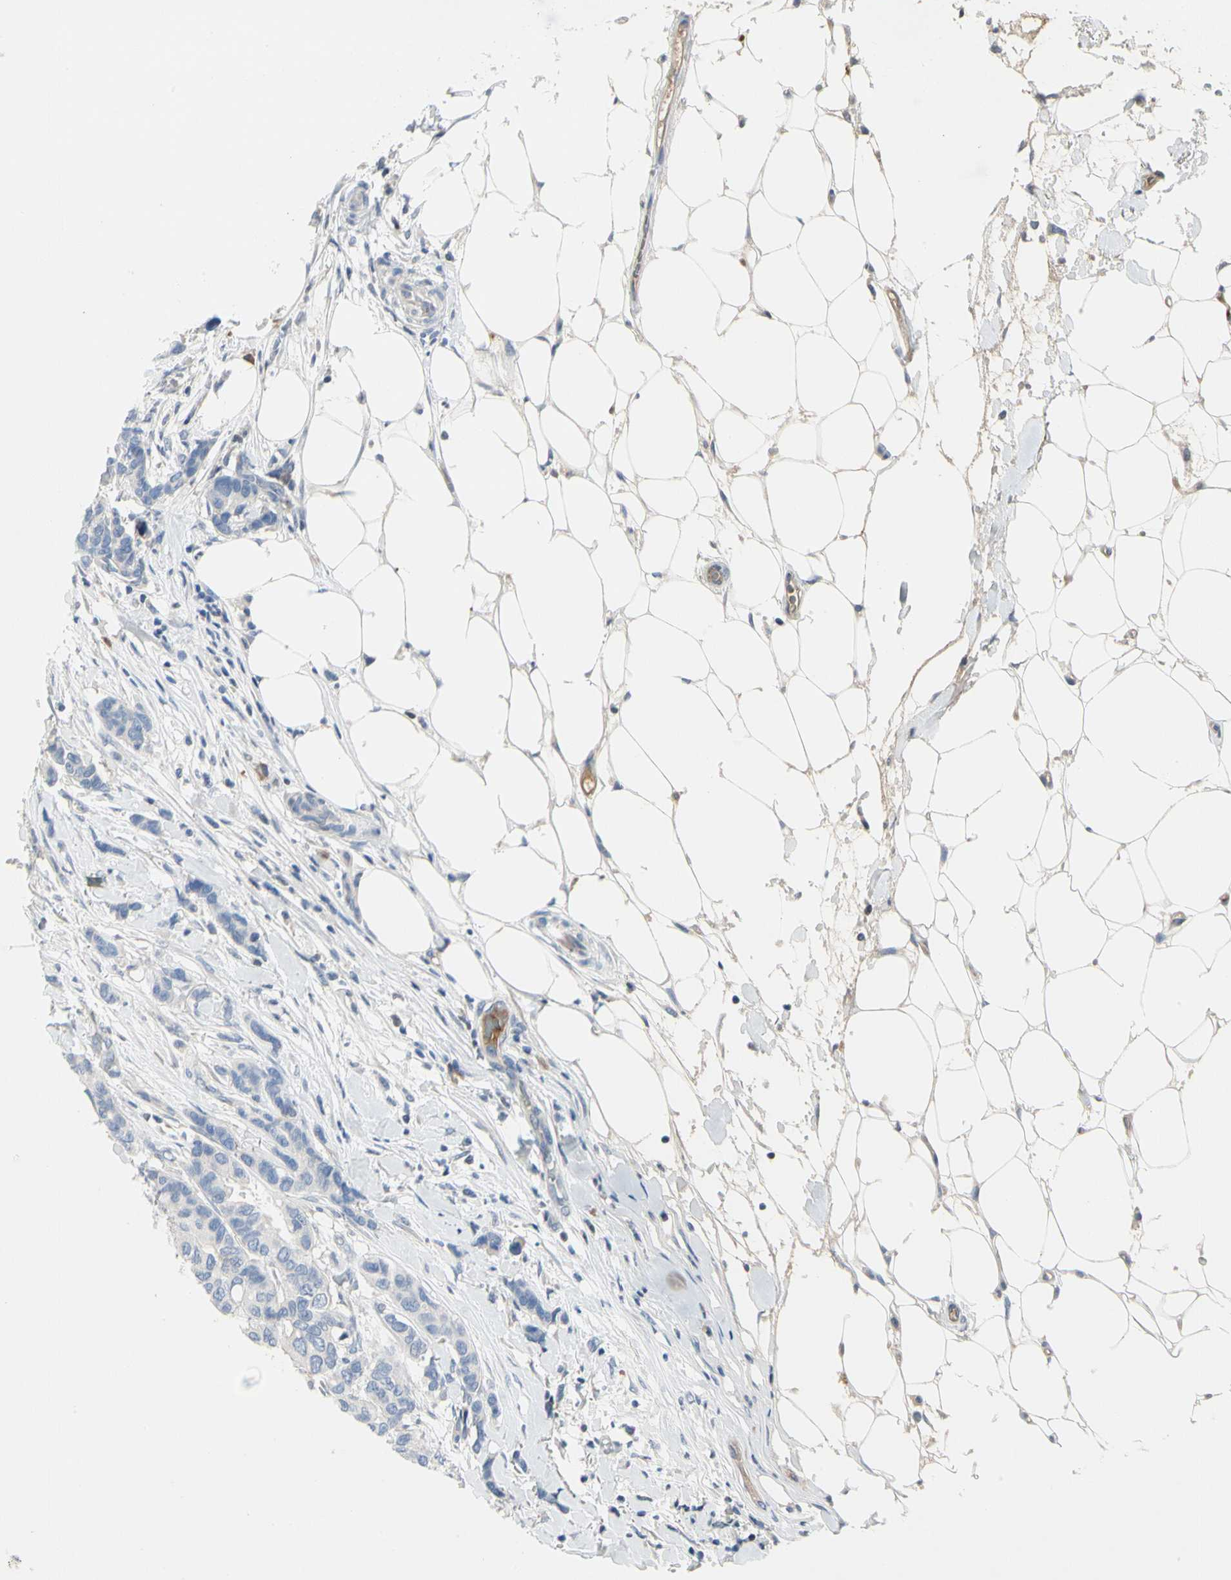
{"staining": {"intensity": "negative", "quantity": "none", "location": "none"}, "tissue": "breast cancer", "cell_type": "Tumor cells", "image_type": "cancer", "snomed": [{"axis": "morphology", "description": "Duct carcinoma"}, {"axis": "topography", "description": "Breast"}], "caption": "The histopathology image reveals no significant staining in tumor cells of breast cancer (intraductal carcinoma). (DAB immunohistochemistry, high magnification).", "gene": "ECRG4", "patient": {"sex": "female", "age": 87}}